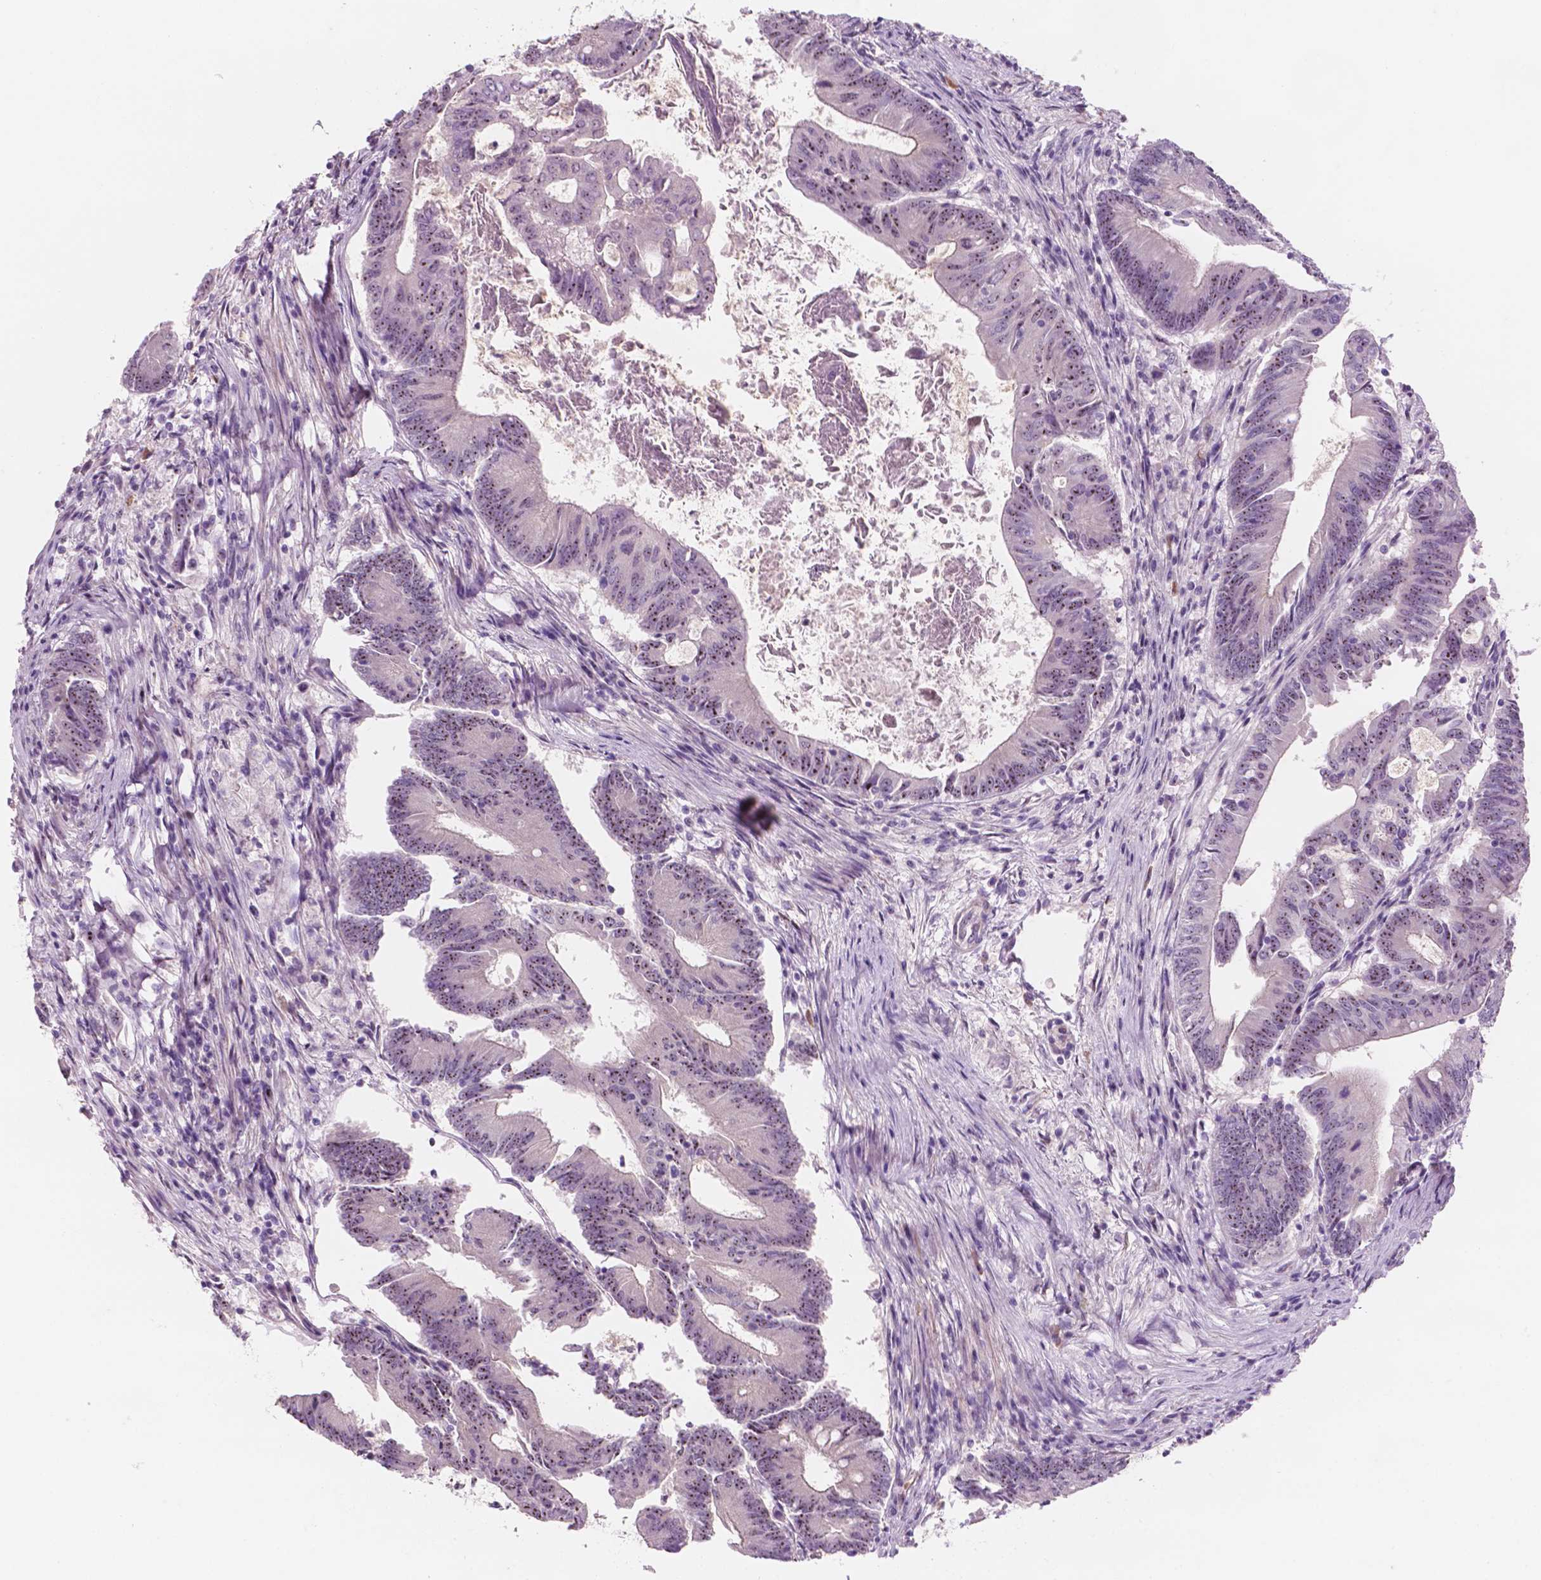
{"staining": {"intensity": "moderate", "quantity": "25%-75%", "location": "nuclear"}, "tissue": "colorectal cancer", "cell_type": "Tumor cells", "image_type": "cancer", "snomed": [{"axis": "morphology", "description": "Adenocarcinoma, NOS"}, {"axis": "topography", "description": "Colon"}], "caption": "This is an image of IHC staining of adenocarcinoma (colorectal), which shows moderate expression in the nuclear of tumor cells.", "gene": "ZNF853", "patient": {"sex": "female", "age": 70}}